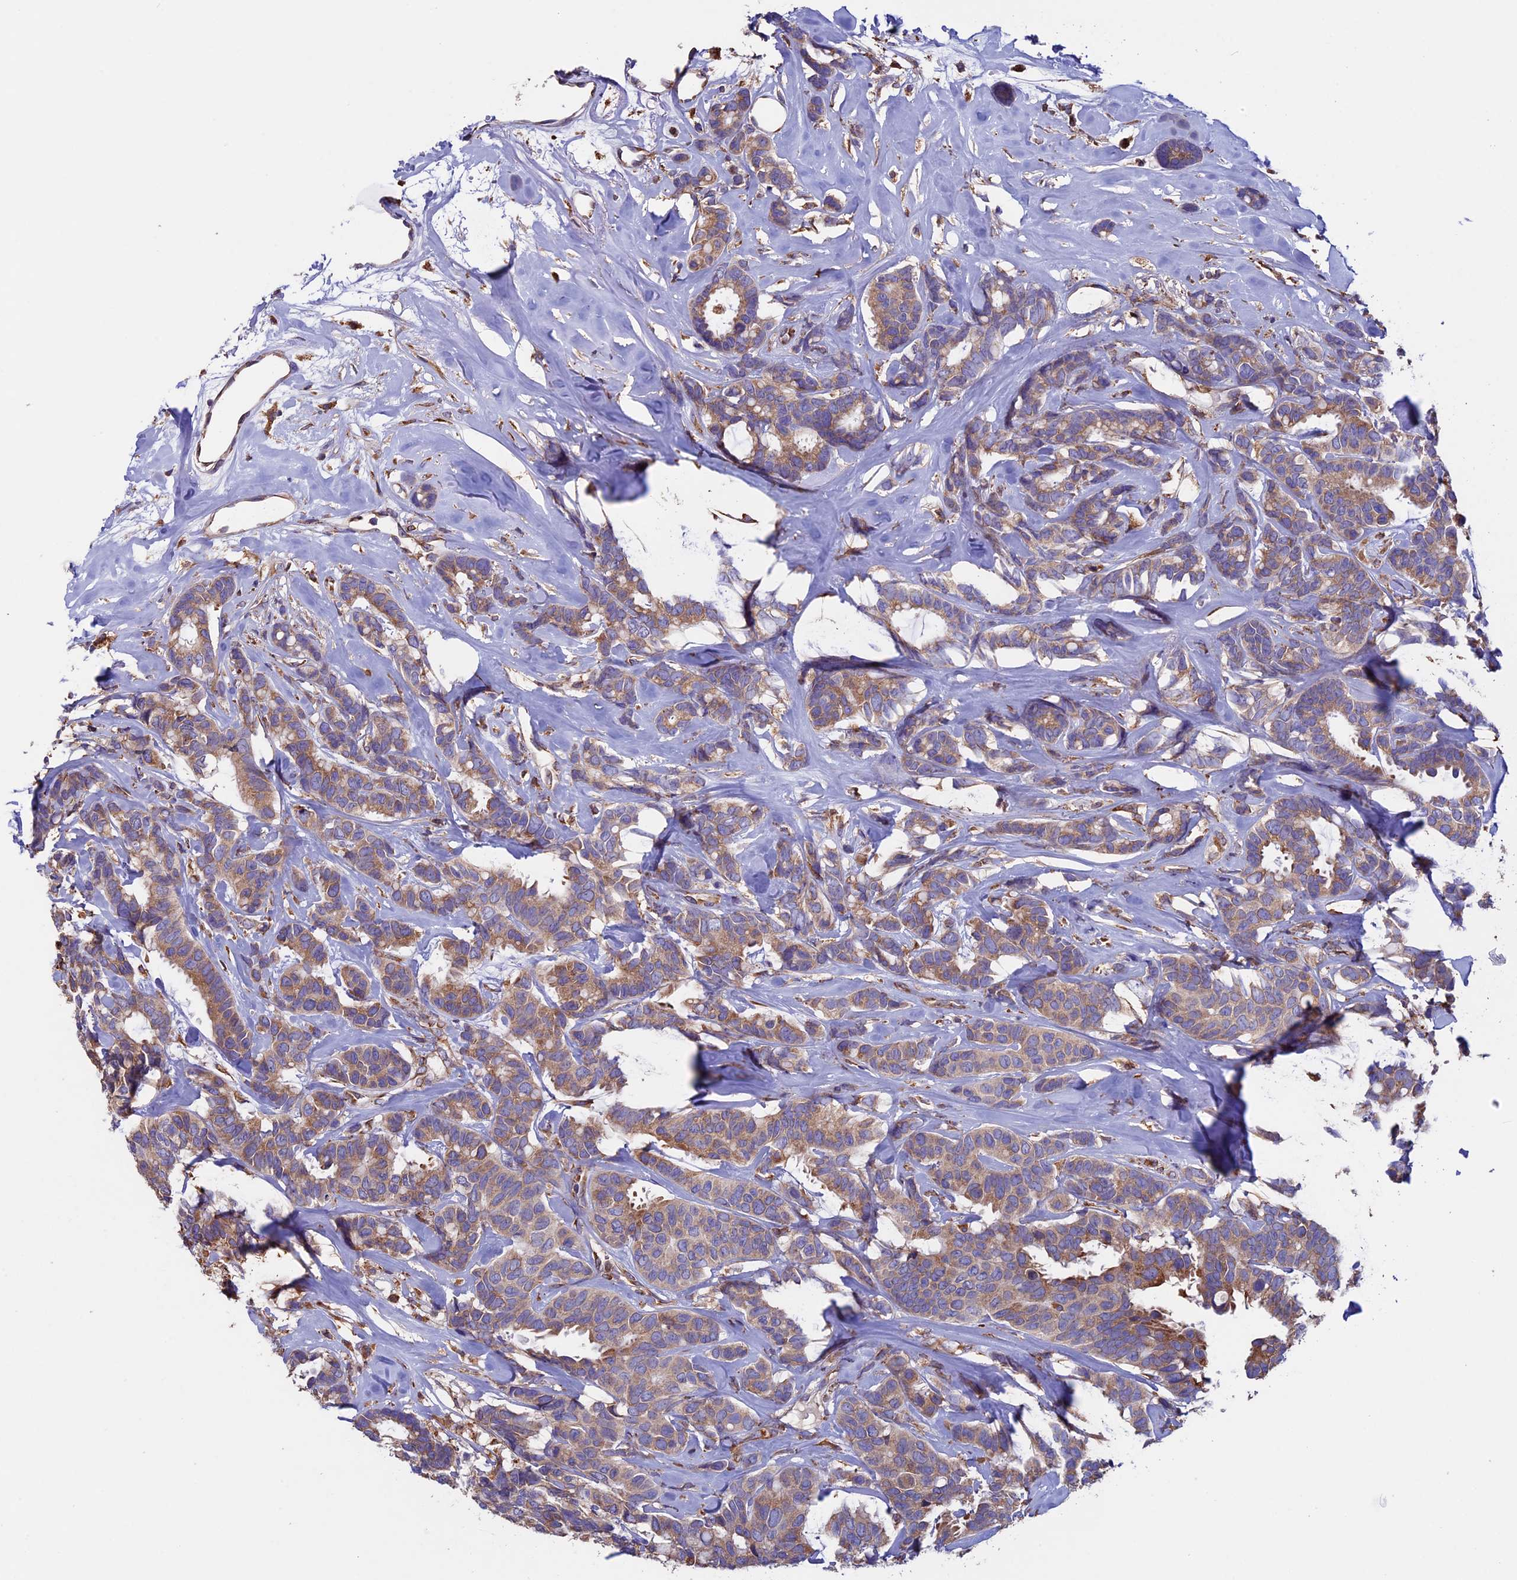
{"staining": {"intensity": "moderate", "quantity": ">75%", "location": "cytoplasmic/membranous"}, "tissue": "breast cancer", "cell_type": "Tumor cells", "image_type": "cancer", "snomed": [{"axis": "morphology", "description": "Duct carcinoma"}, {"axis": "topography", "description": "Breast"}], "caption": "Breast cancer (intraductal carcinoma) stained with immunohistochemistry demonstrates moderate cytoplasmic/membranous expression in approximately >75% of tumor cells.", "gene": "BTBD3", "patient": {"sex": "female", "age": 87}}